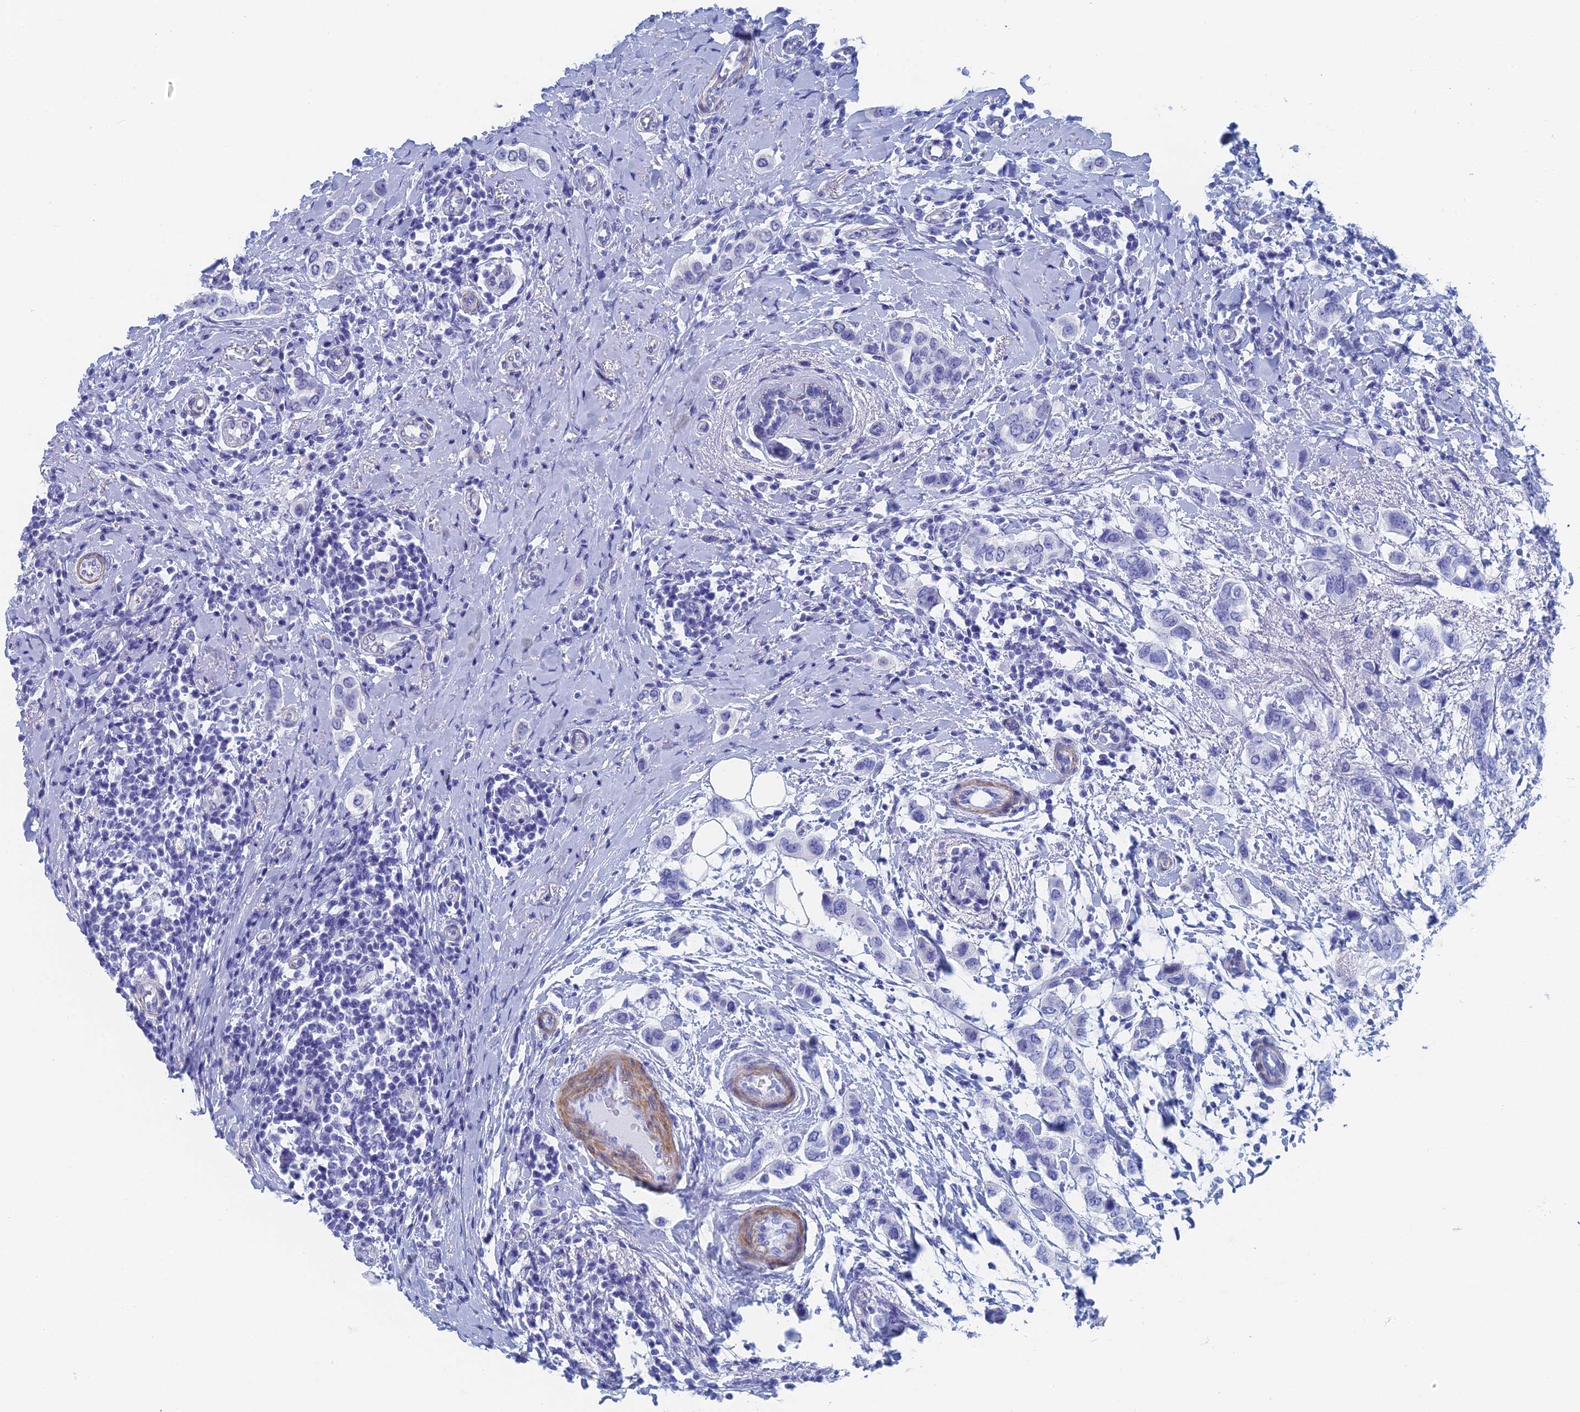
{"staining": {"intensity": "negative", "quantity": "none", "location": "none"}, "tissue": "breast cancer", "cell_type": "Tumor cells", "image_type": "cancer", "snomed": [{"axis": "morphology", "description": "Lobular carcinoma"}, {"axis": "topography", "description": "Breast"}], "caption": "Immunohistochemical staining of human breast lobular carcinoma displays no significant expression in tumor cells.", "gene": "KCNK18", "patient": {"sex": "female", "age": 51}}